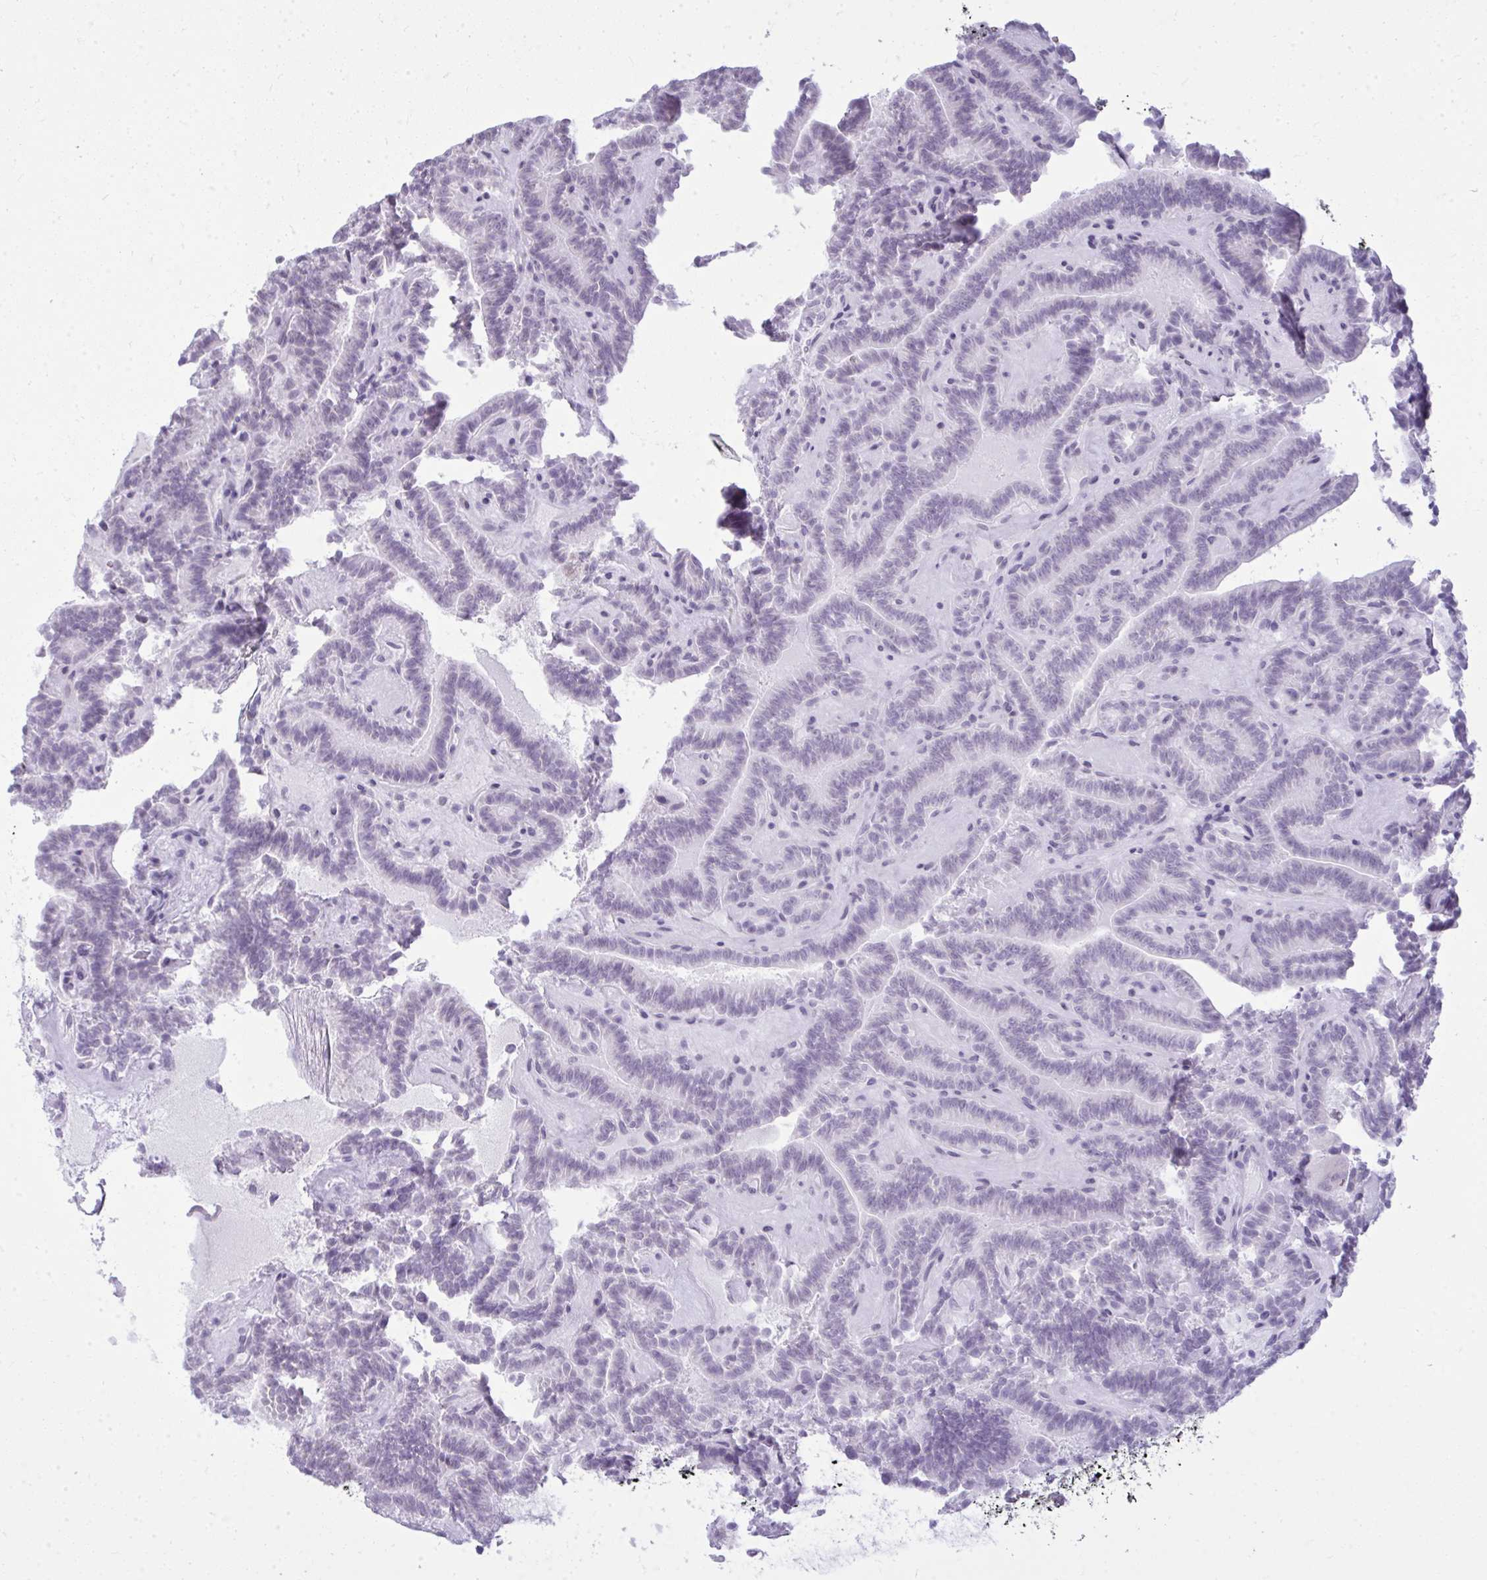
{"staining": {"intensity": "negative", "quantity": "none", "location": "none"}, "tissue": "thyroid cancer", "cell_type": "Tumor cells", "image_type": "cancer", "snomed": [{"axis": "morphology", "description": "Papillary adenocarcinoma, NOS"}, {"axis": "topography", "description": "Thyroid gland"}], "caption": "An image of human thyroid papillary adenocarcinoma is negative for staining in tumor cells. (DAB (3,3'-diaminobenzidine) immunohistochemistry (IHC) visualized using brightfield microscopy, high magnification).", "gene": "NPPA", "patient": {"sex": "female", "age": 21}}